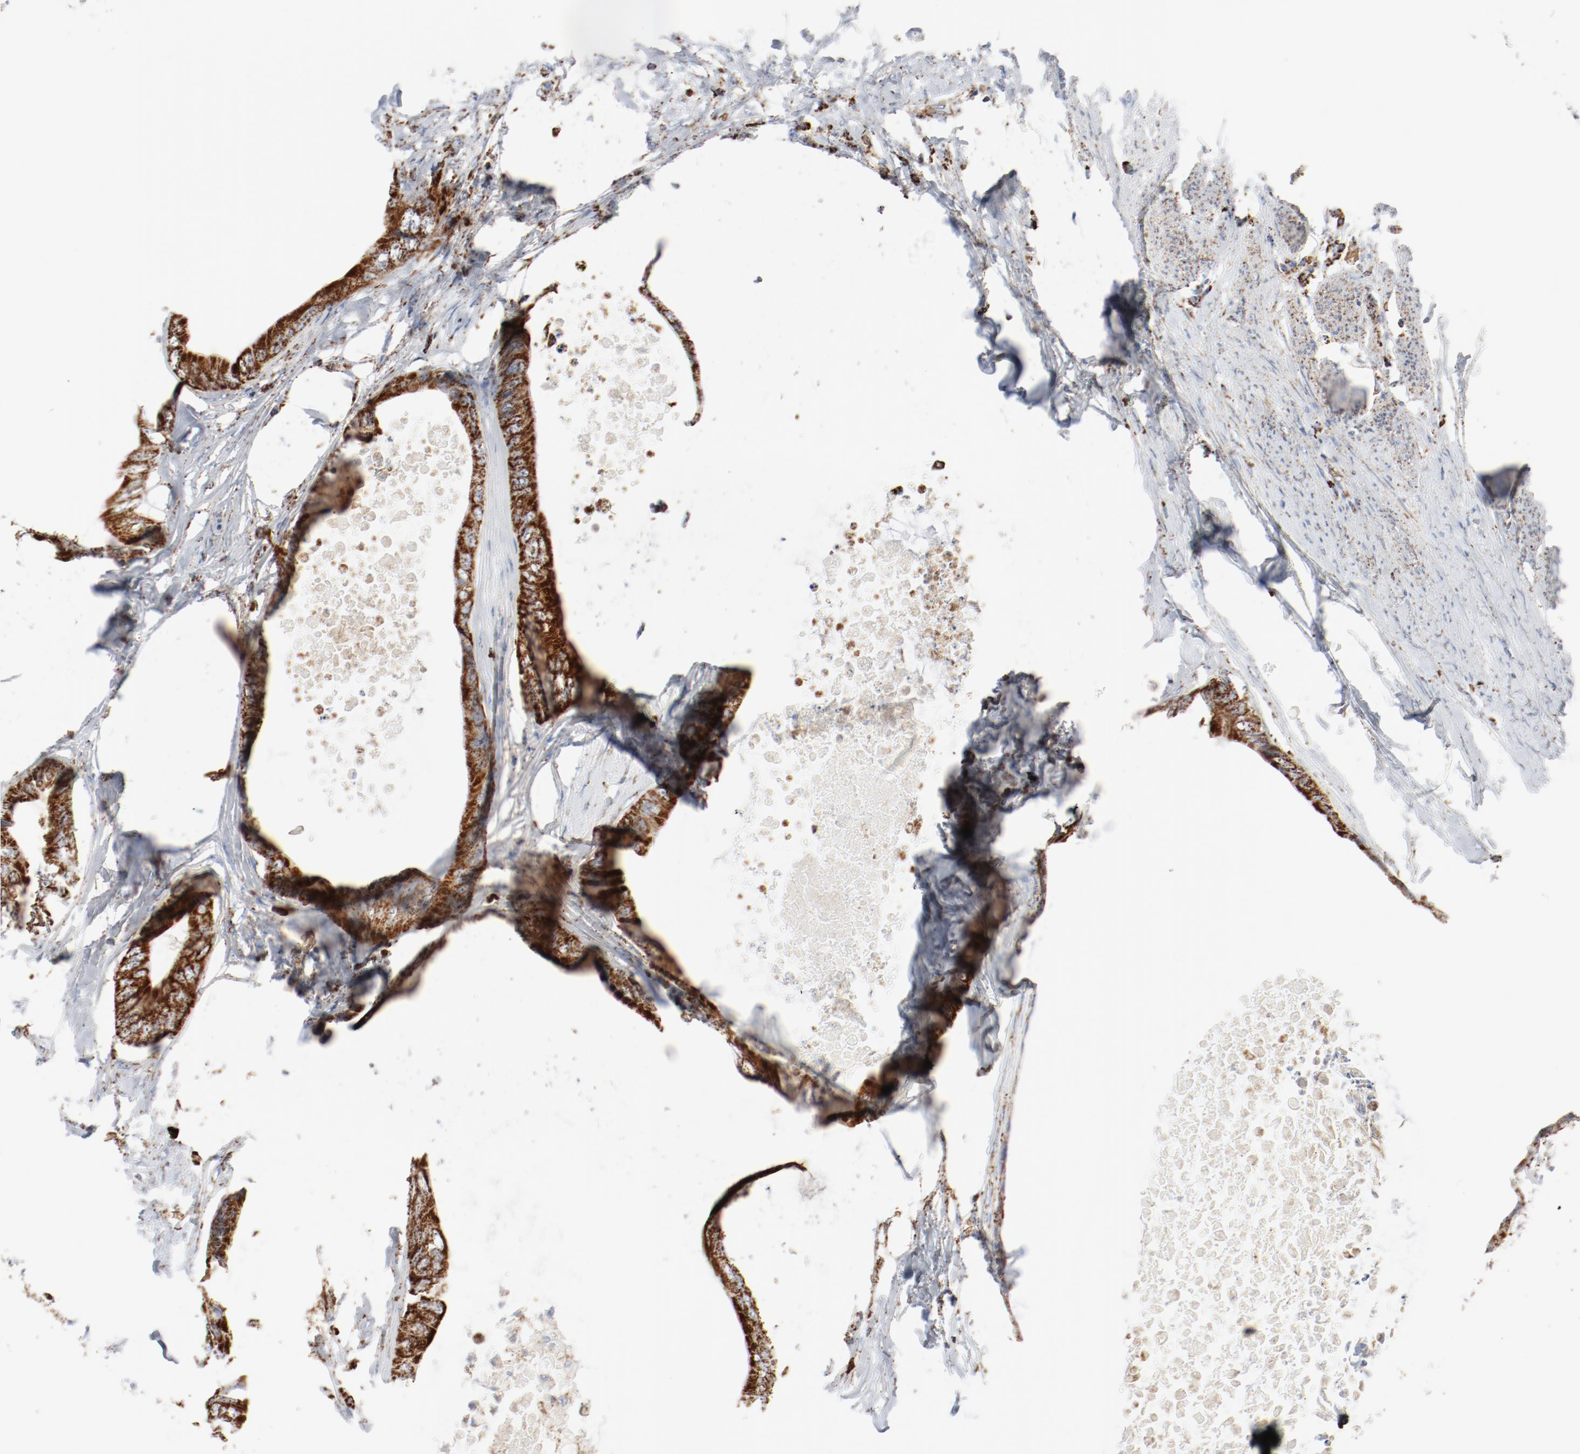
{"staining": {"intensity": "strong", "quantity": ">75%", "location": "cytoplasmic/membranous"}, "tissue": "colorectal cancer", "cell_type": "Tumor cells", "image_type": "cancer", "snomed": [{"axis": "morphology", "description": "Normal tissue, NOS"}, {"axis": "morphology", "description": "Adenocarcinoma, NOS"}, {"axis": "topography", "description": "Rectum"}, {"axis": "topography", "description": "Peripheral nerve tissue"}], "caption": "An immunohistochemistry (IHC) image of tumor tissue is shown. Protein staining in brown highlights strong cytoplasmic/membranous positivity in colorectal adenocarcinoma within tumor cells.", "gene": "NDUFB8", "patient": {"sex": "female", "age": 77}}